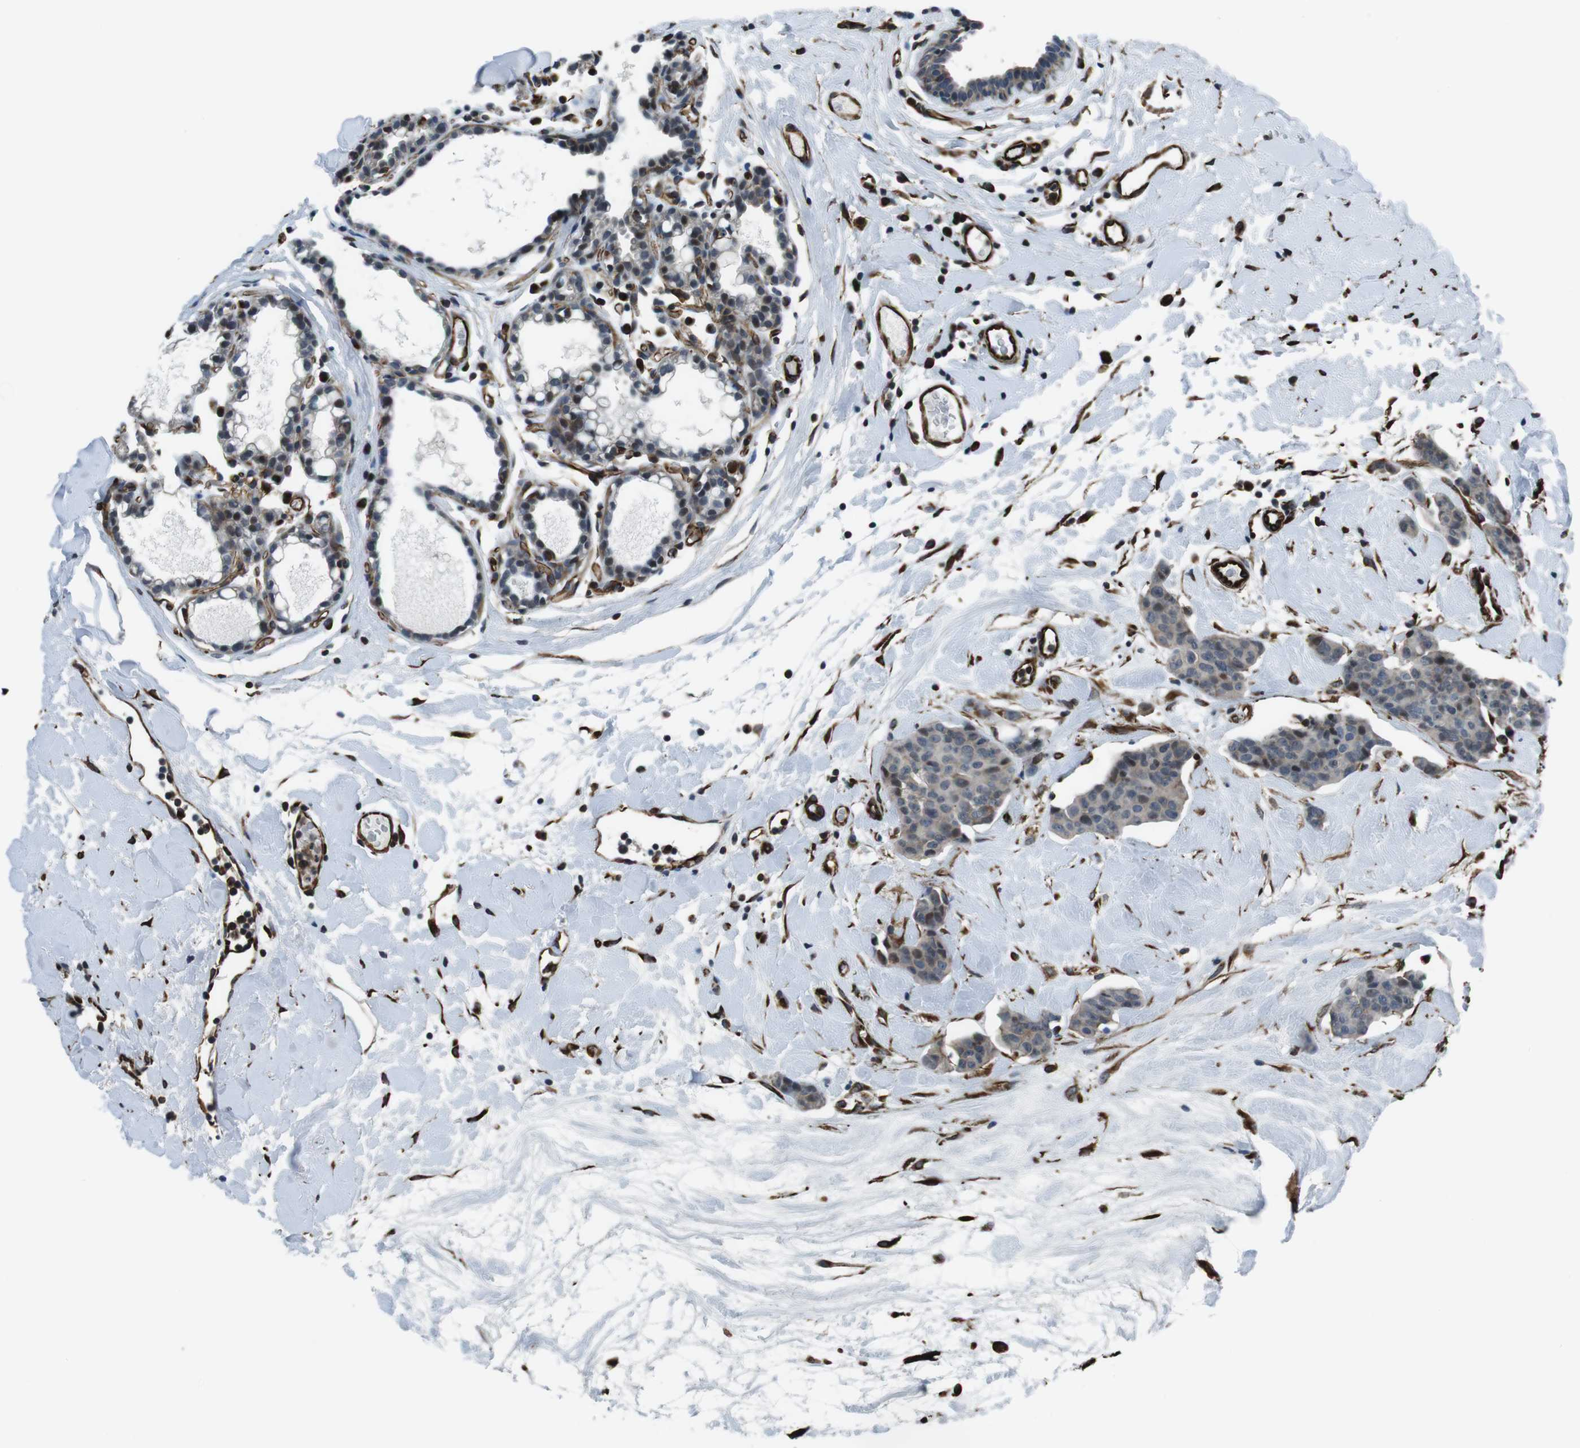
{"staining": {"intensity": "weak", "quantity": "<25%", "location": "cytoplasmic/membranous"}, "tissue": "breast cancer", "cell_type": "Tumor cells", "image_type": "cancer", "snomed": [{"axis": "morphology", "description": "Normal tissue, NOS"}, {"axis": "morphology", "description": "Duct carcinoma"}, {"axis": "topography", "description": "Breast"}], "caption": "IHC photomicrograph of human breast cancer (invasive ductal carcinoma) stained for a protein (brown), which exhibits no positivity in tumor cells.", "gene": "LRRC49", "patient": {"sex": "female", "age": 40}}